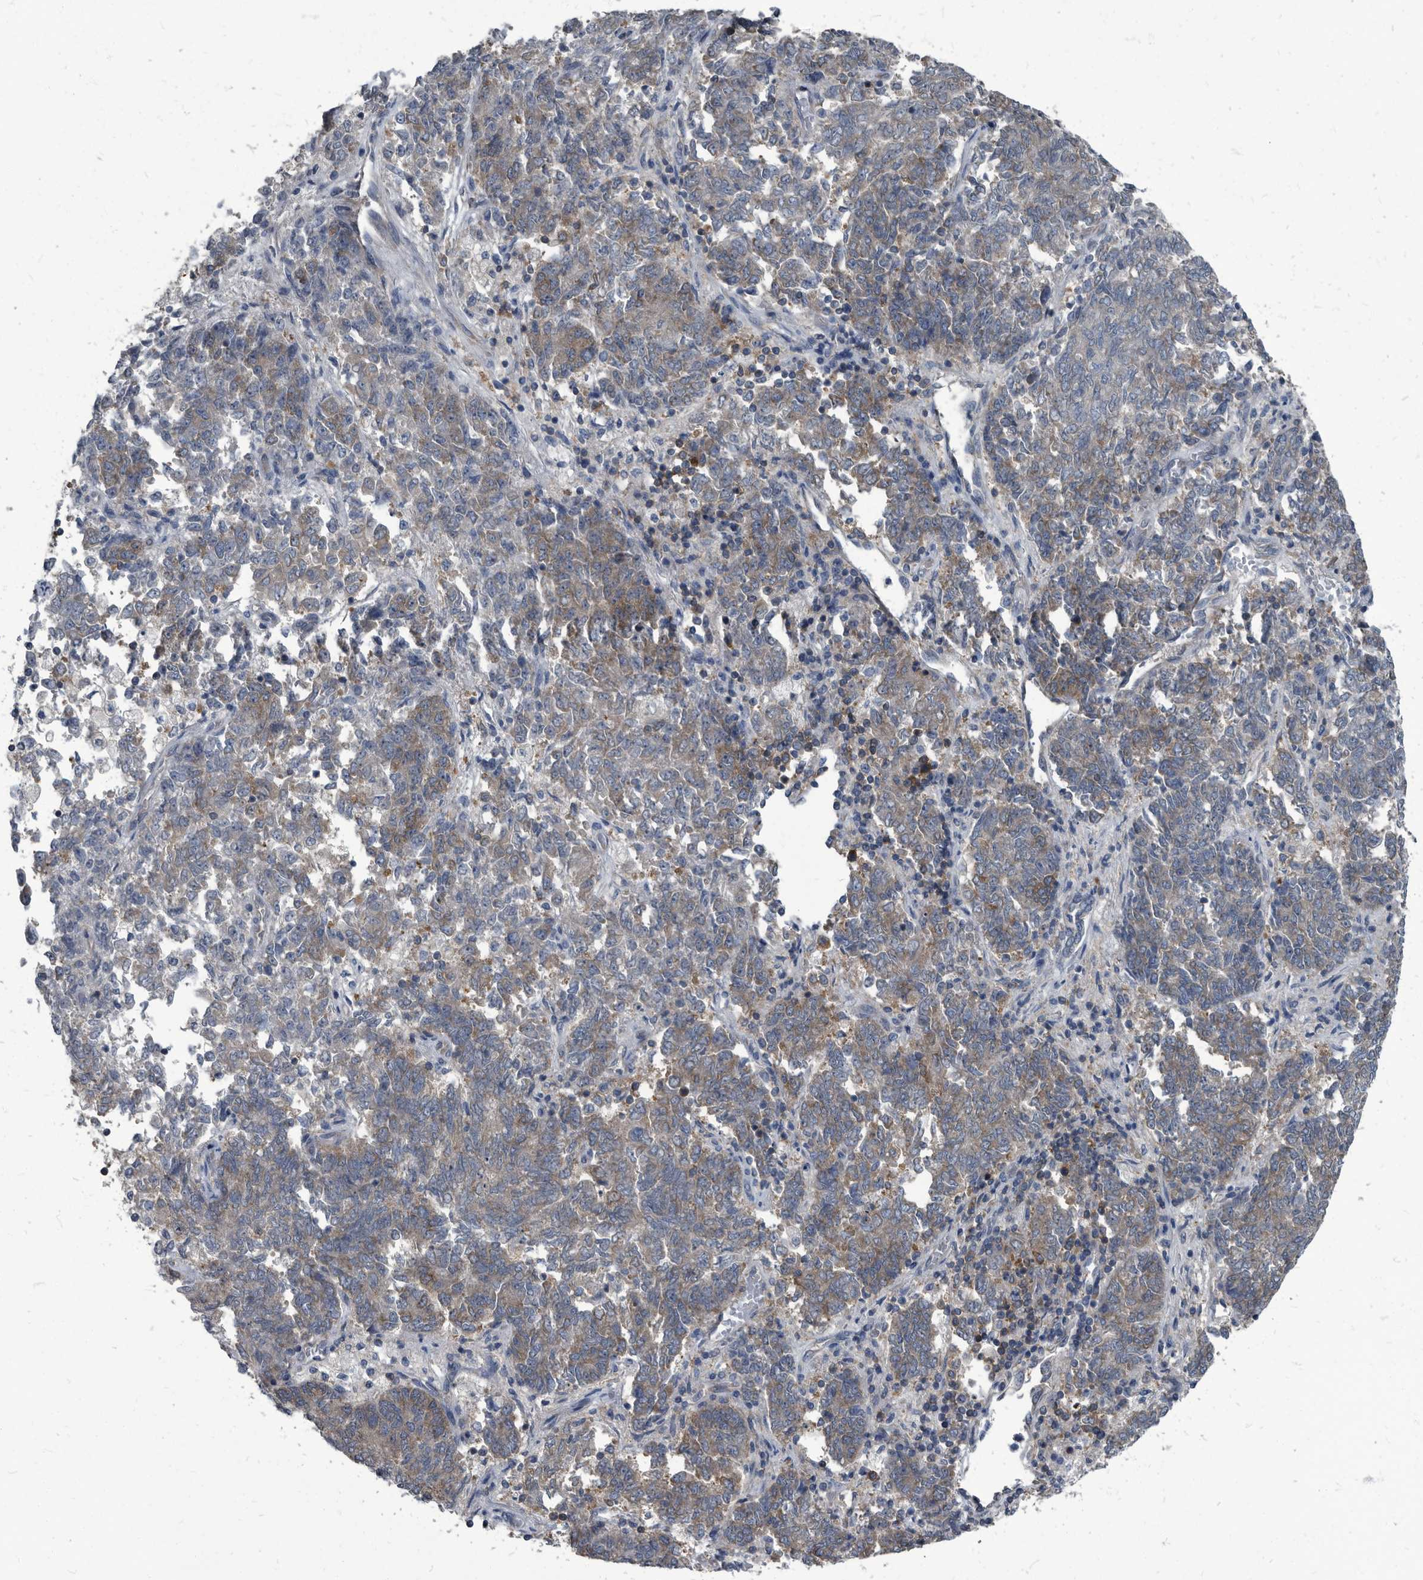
{"staining": {"intensity": "weak", "quantity": "<25%", "location": "cytoplasmic/membranous"}, "tissue": "endometrial cancer", "cell_type": "Tumor cells", "image_type": "cancer", "snomed": [{"axis": "morphology", "description": "Adenocarcinoma, NOS"}, {"axis": "topography", "description": "Endometrium"}], "caption": "Immunohistochemistry (IHC) image of neoplastic tissue: human adenocarcinoma (endometrial) stained with DAB (3,3'-diaminobenzidine) exhibits no significant protein staining in tumor cells.", "gene": "CDV3", "patient": {"sex": "female", "age": 80}}